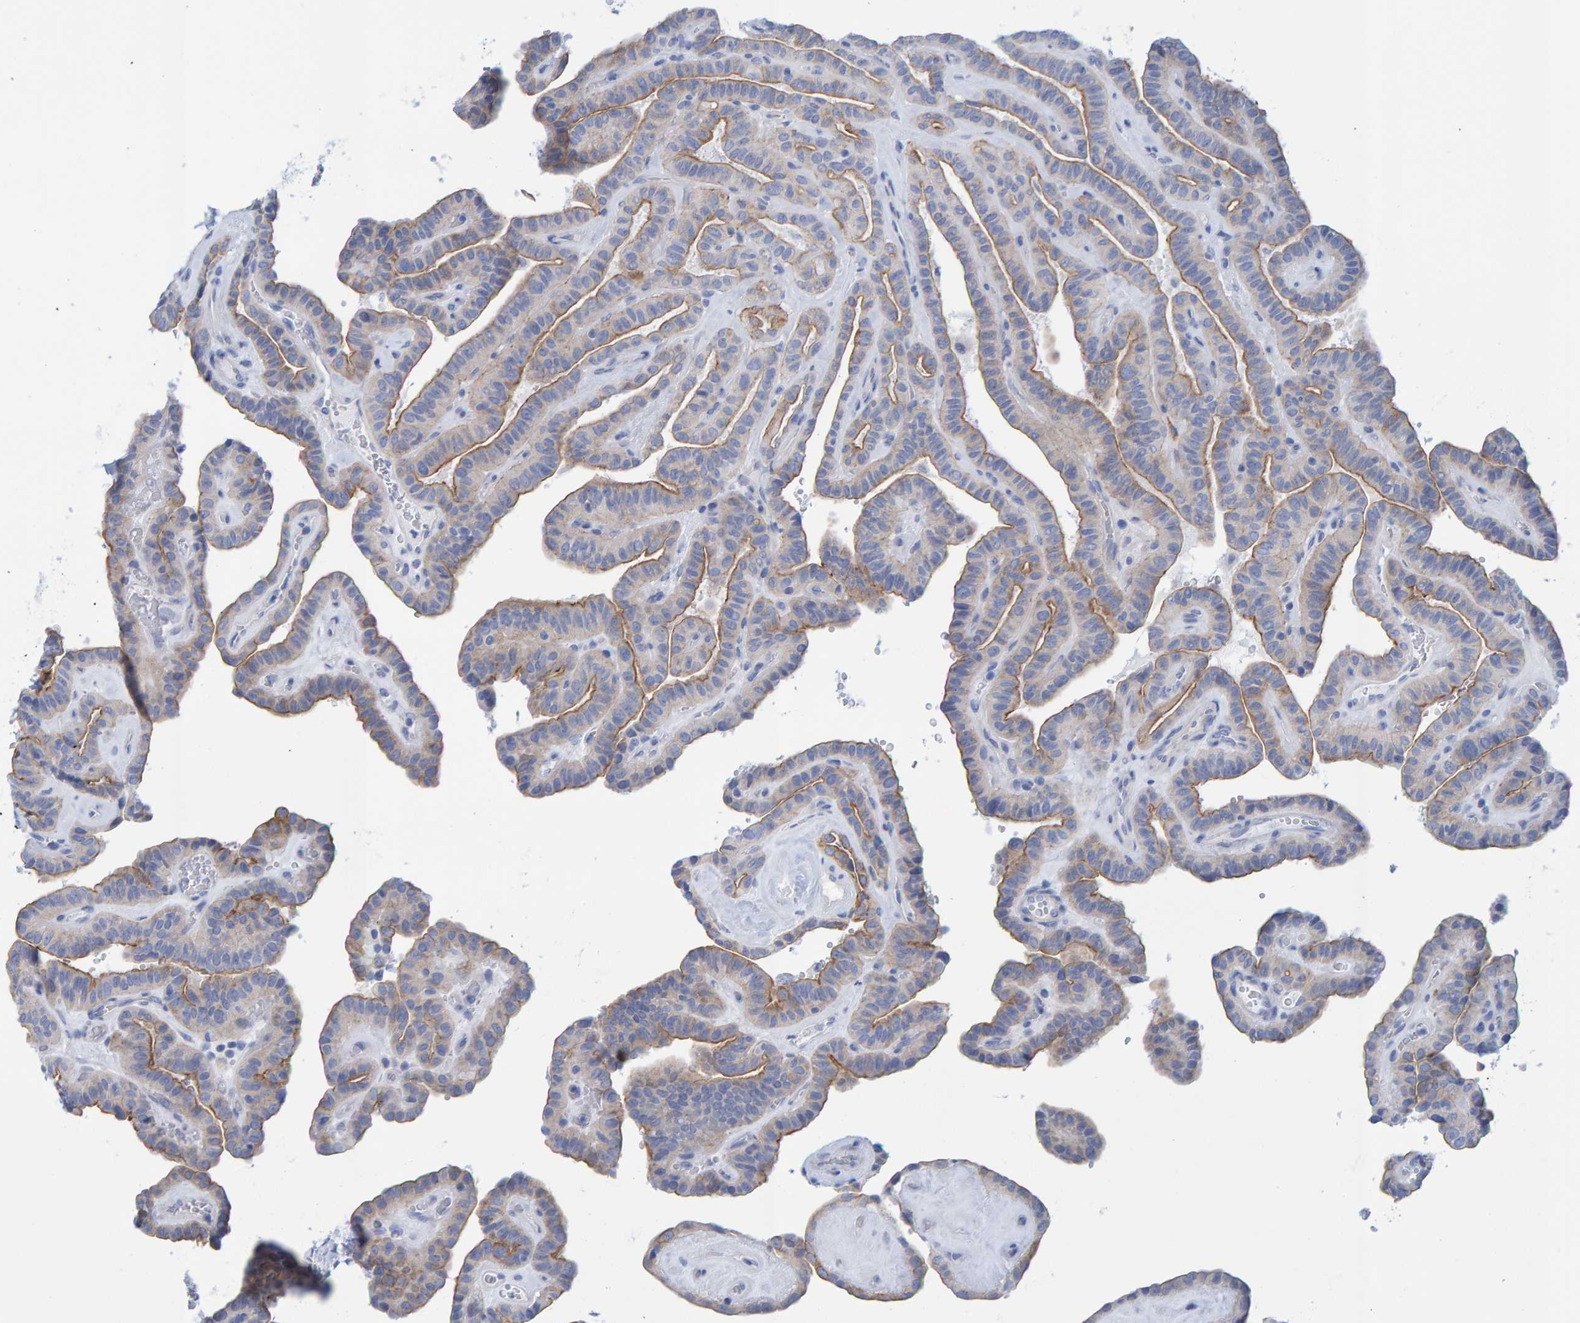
{"staining": {"intensity": "moderate", "quantity": "25%-75%", "location": "cytoplasmic/membranous"}, "tissue": "thyroid cancer", "cell_type": "Tumor cells", "image_type": "cancer", "snomed": [{"axis": "morphology", "description": "Papillary adenocarcinoma, NOS"}, {"axis": "topography", "description": "Thyroid gland"}], "caption": "Papillary adenocarcinoma (thyroid) stained with DAB IHC shows medium levels of moderate cytoplasmic/membranous positivity in about 25%-75% of tumor cells.", "gene": "JAKMIP3", "patient": {"sex": "male", "age": 77}}